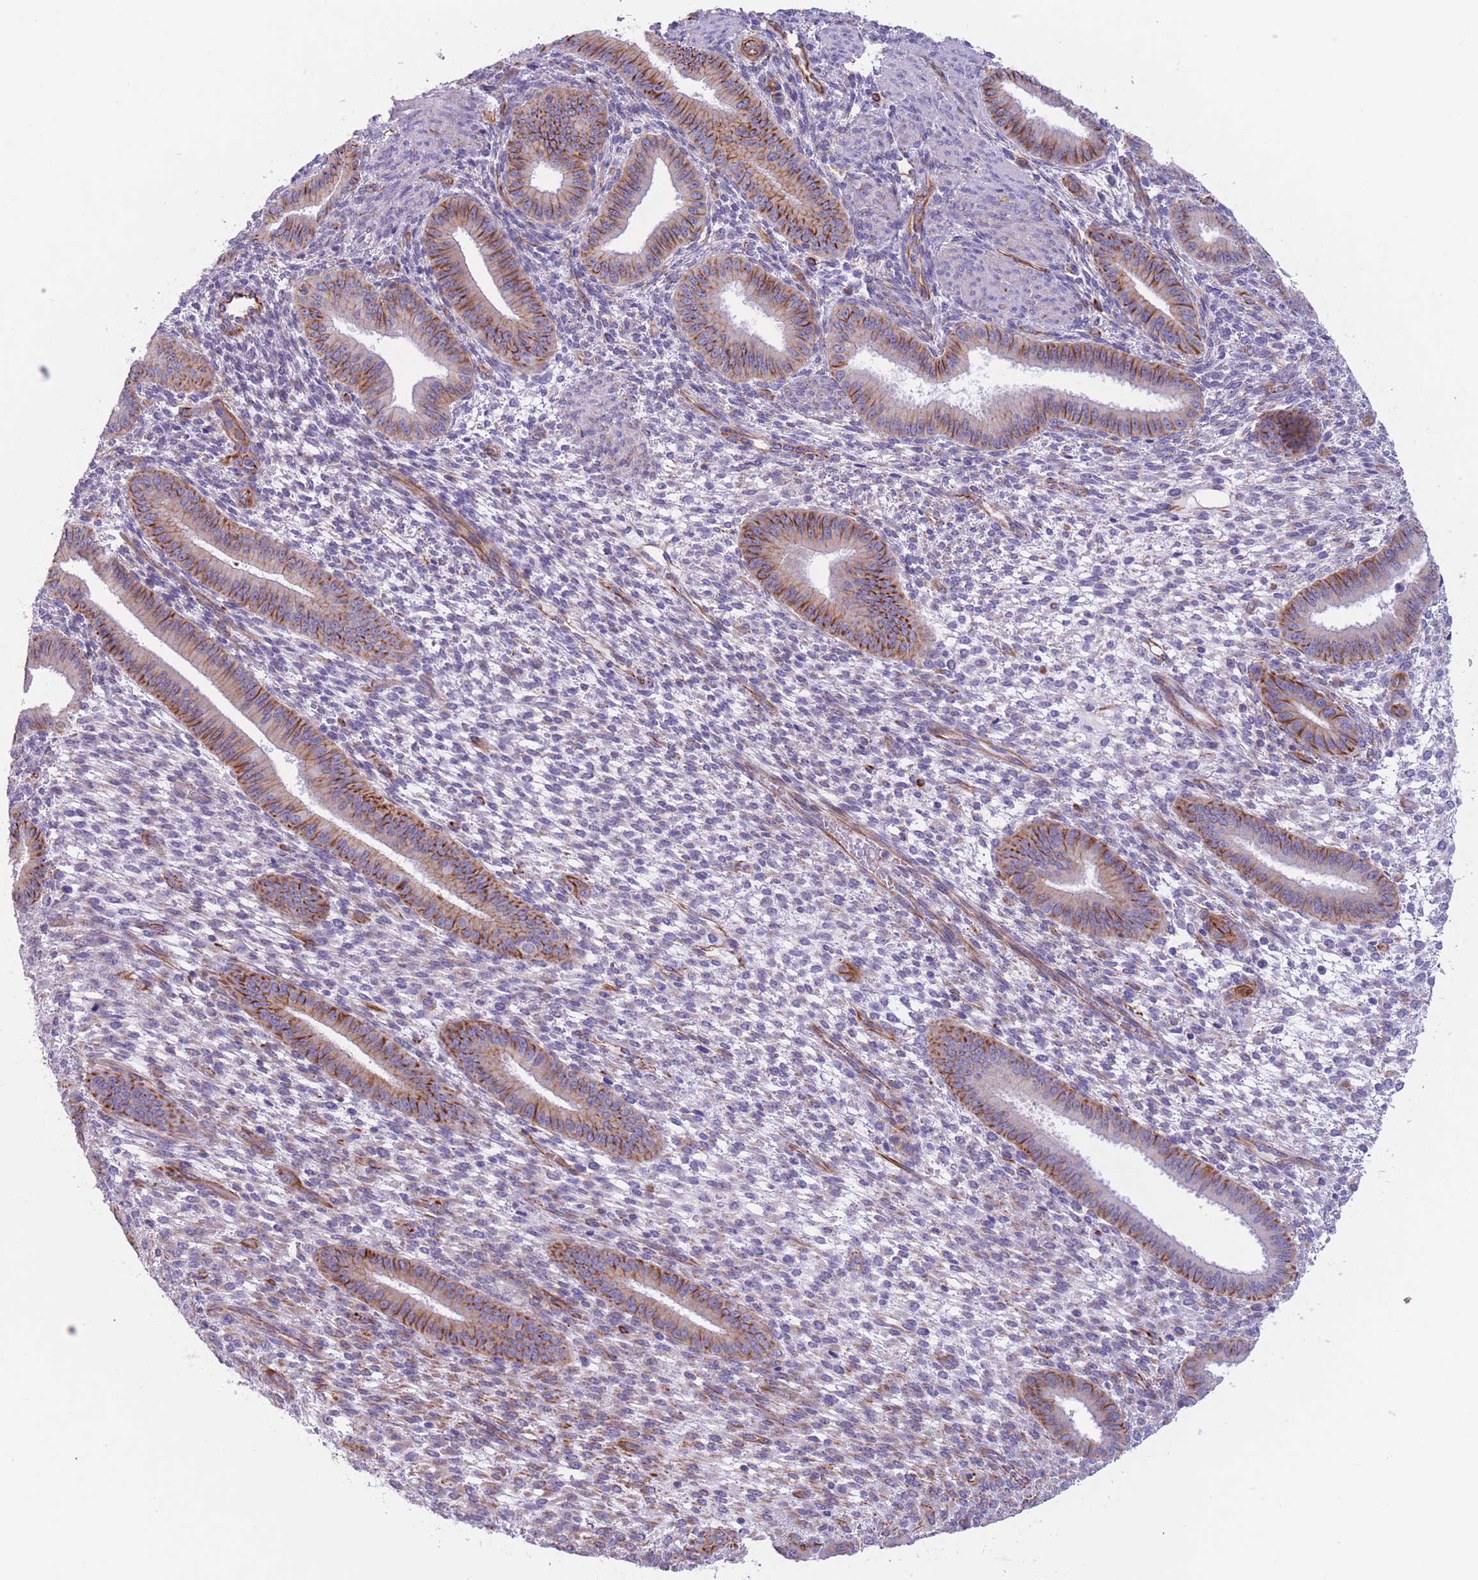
{"staining": {"intensity": "negative", "quantity": "none", "location": "none"}, "tissue": "endometrium", "cell_type": "Cells in endometrial stroma", "image_type": "normal", "snomed": [{"axis": "morphology", "description": "Normal tissue, NOS"}, {"axis": "topography", "description": "Endometrium"}], "caption": "High magnification brightfield microscopy of unremarkable endometrium stained with DAB (3,3'-diaminobenzidine) (brown) and counterstained with hematoxylin (blue): cells in endometrial stroma show no significant expression. (DAB immunohistochemistry, high magnification).", "gene": "ATP5MF", "patient": {"sex": "female", "age": 36}}